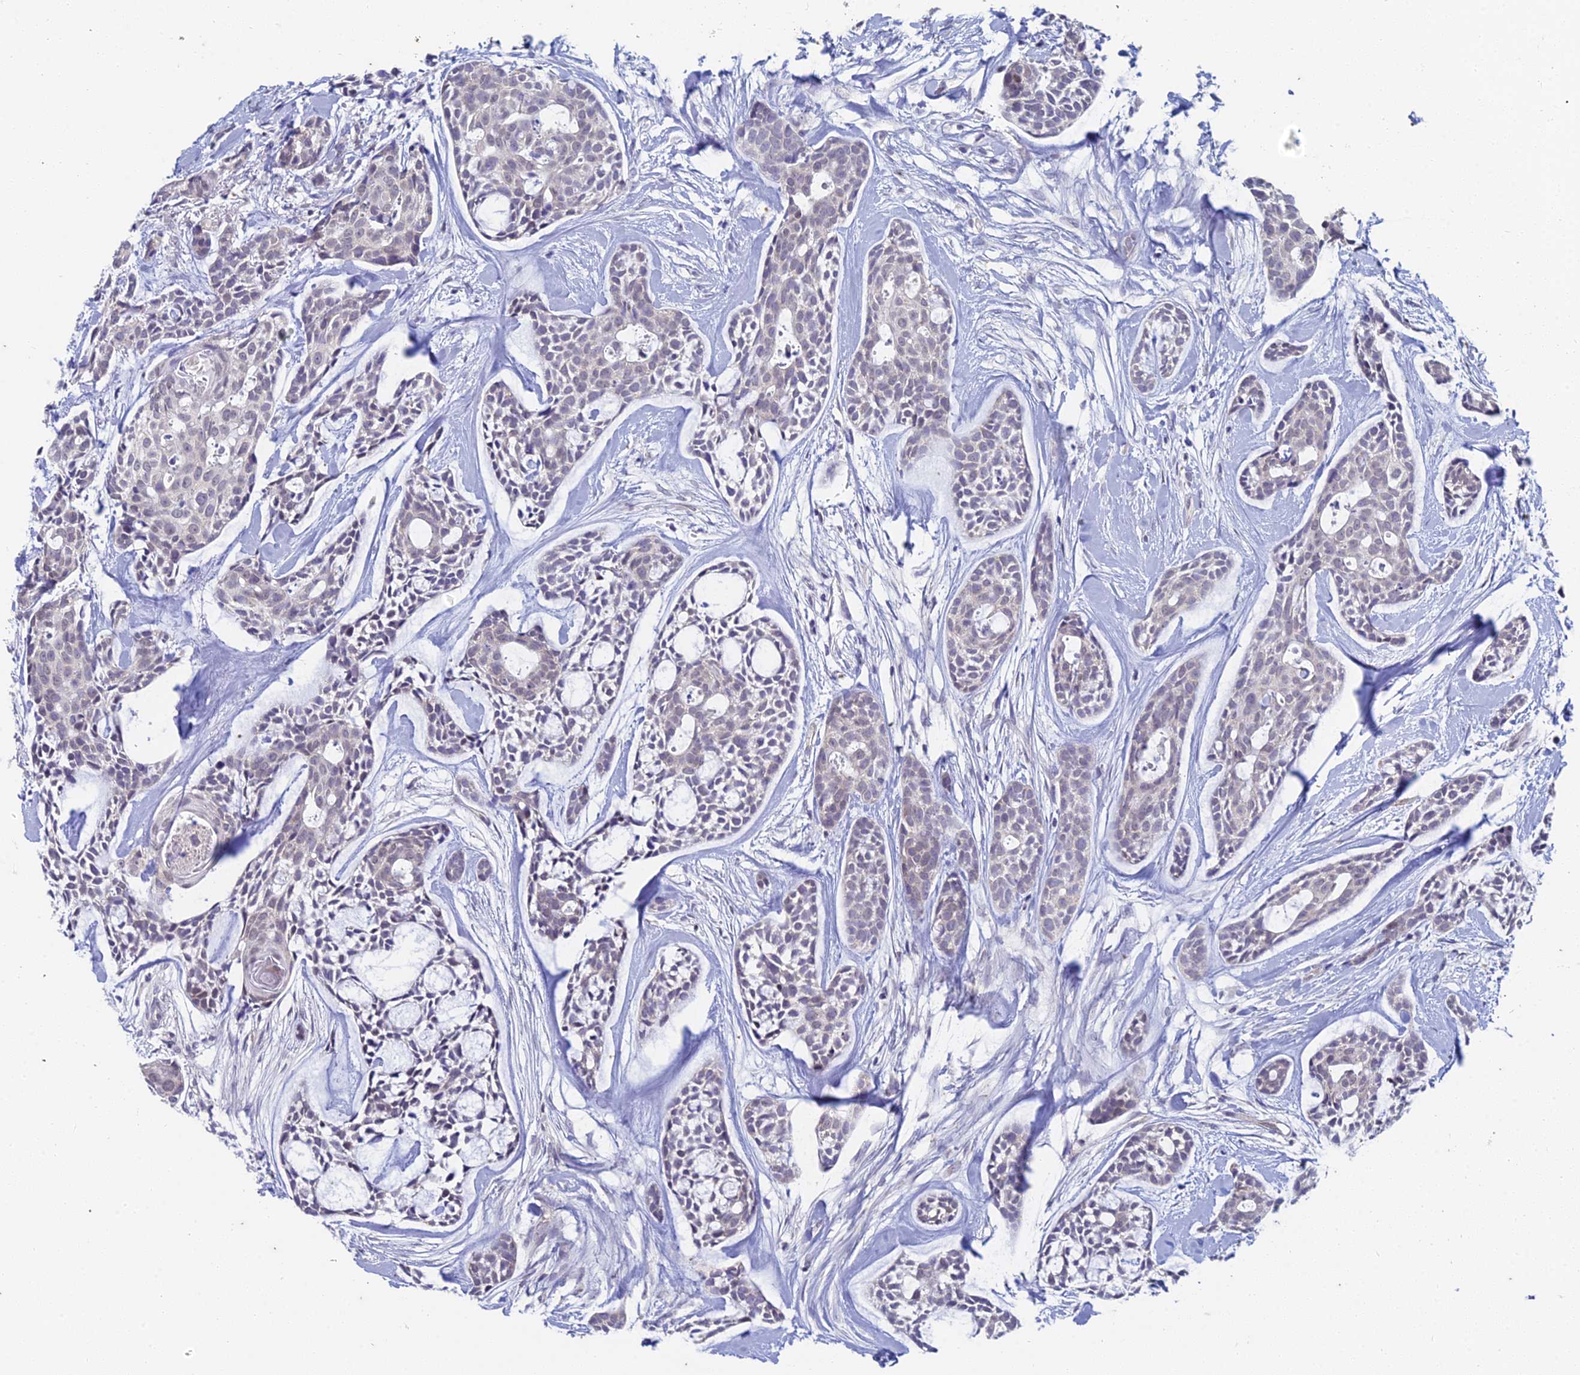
{"staining": {"intensity": "negative", "quantity": "none", "location": "none"}, "tissue": "head and neck cancer", "cell_type": "Tumor cells", "image_type": "cancer", "snomed": [{"axis": "morphology", "description": "Adenocarcinoma, NOS"}, {"axis": "topography", "description": "Subcutis"}, {"axis": "topography", "description": "Head-Neck"}], "caption": "Human head and neck cancer (adenocarcinoma) stained for a protein using IHC exhibits no expression in tumor cells.", "gene": "EEF2KMT", "patient": {"sex": "female", "age": 73}}